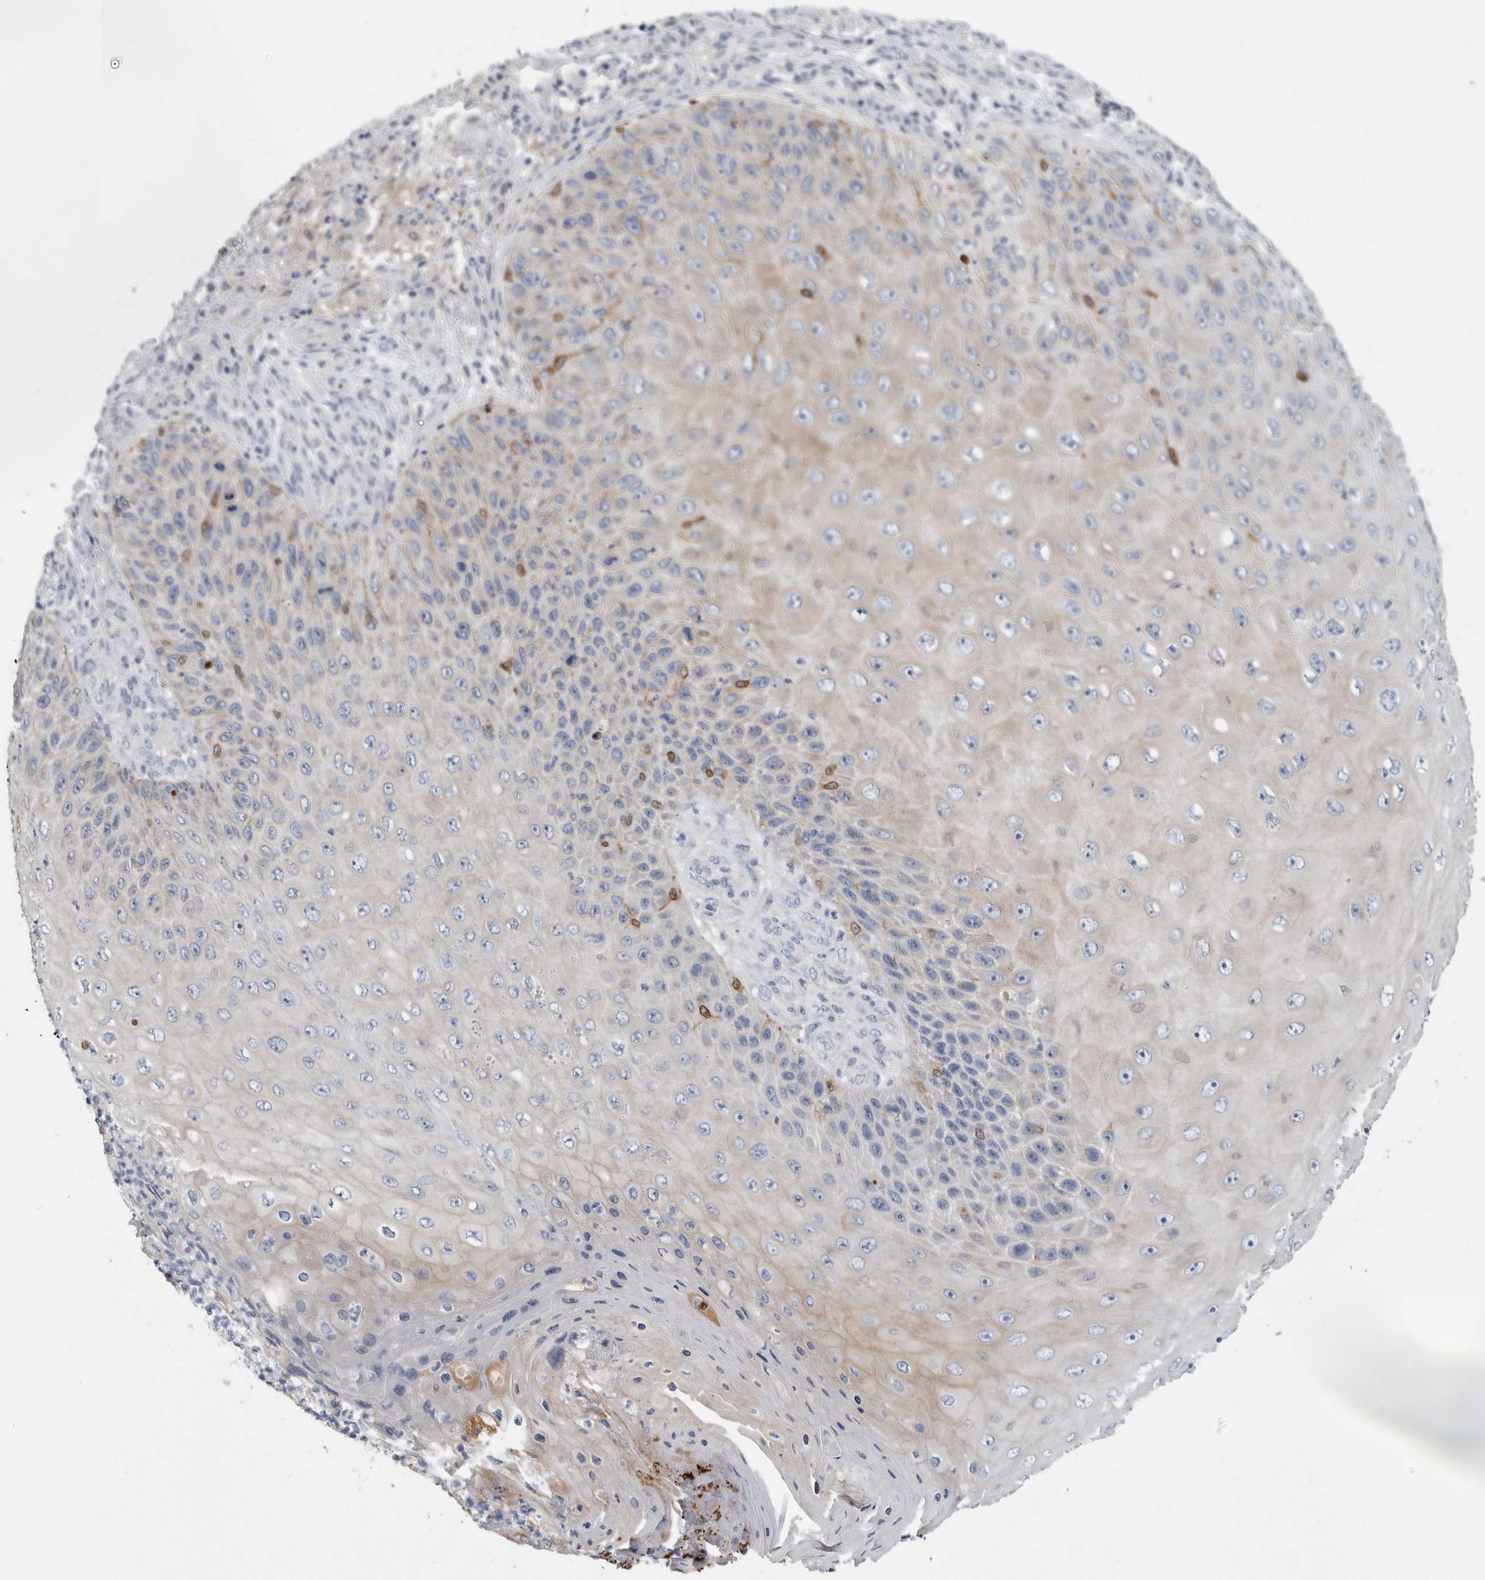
{"staining": {"intensity": "weak", "quantity": "<25%", "location": "cytoplasmic/membranous"}, "tissue": "skin cancer", "cell_type": "Tumor cells", "image_type": "cancer", "snomed": [{"axis": "morphology", "description": "Squamous cell carcinoma, NOS"}, {"axis": "topography", "description": "Skin"}], "caption": "An image of skin squamous cell carcinoma stained for a protein reveals no brown staining in tumor cells. Brightfield microscopy of immunohistochemistry (IHC) stained with DAB (brown) and hematoxylin (blue), captured at high magnification.", "gene": "DNAJC24", "patient": {"sex": "female", "age": 88}}